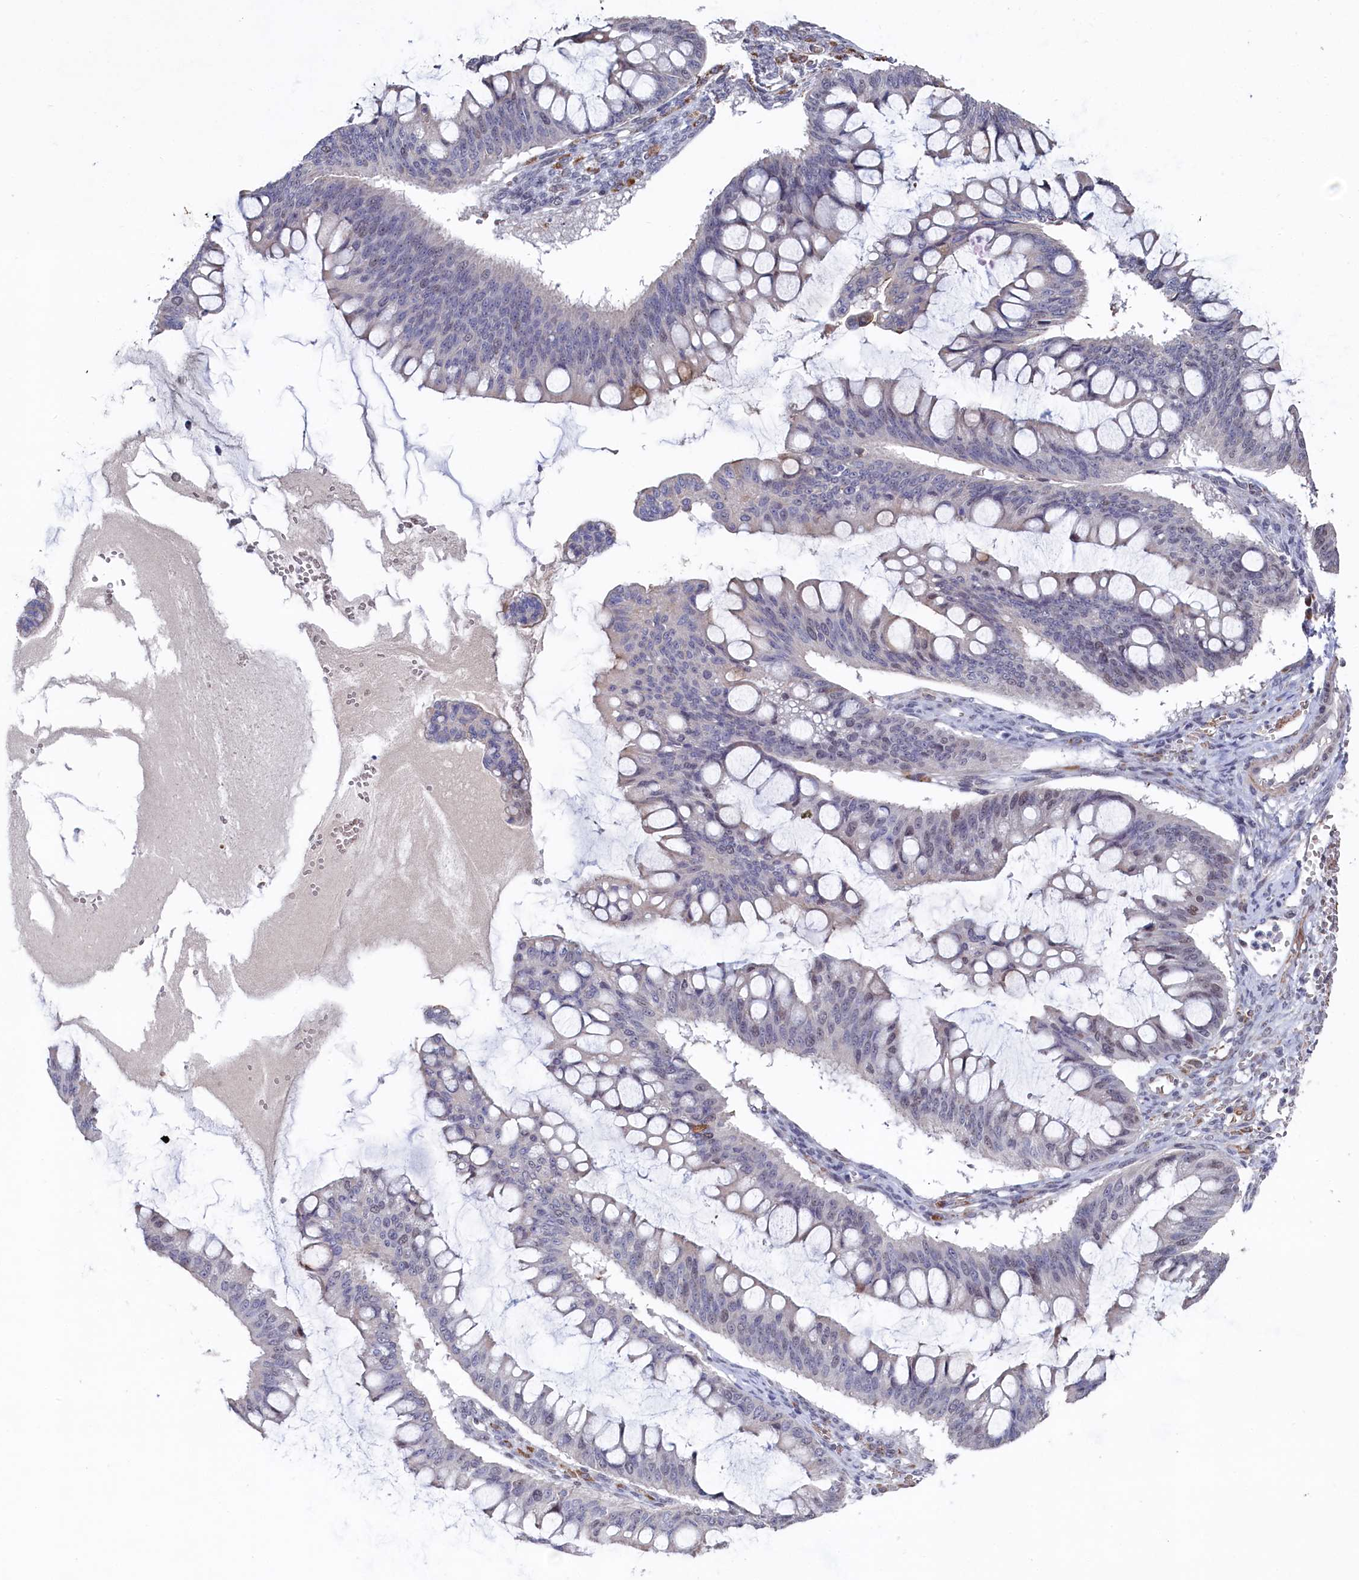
{"staining": {"intensity": "weak", "quantity": "<25%", "location": "nuclear"}, "tissue": "ovarian cancer", "cell_type": "Tumor cells", "image_type": "cancer", "snomed": [{"axis": "morphology", "description": "Cystadenocarcinoma, mucinous, NOS"}, {"axis": "topography", "description": "Ovary"}], "caption": "The immunohistochemistry (IHC) micrograph has no significant staining in tumor cells of ovarian cancer tissue.", "gene": "TIGD4", "patient": {"sex": "female", "age": 73}}